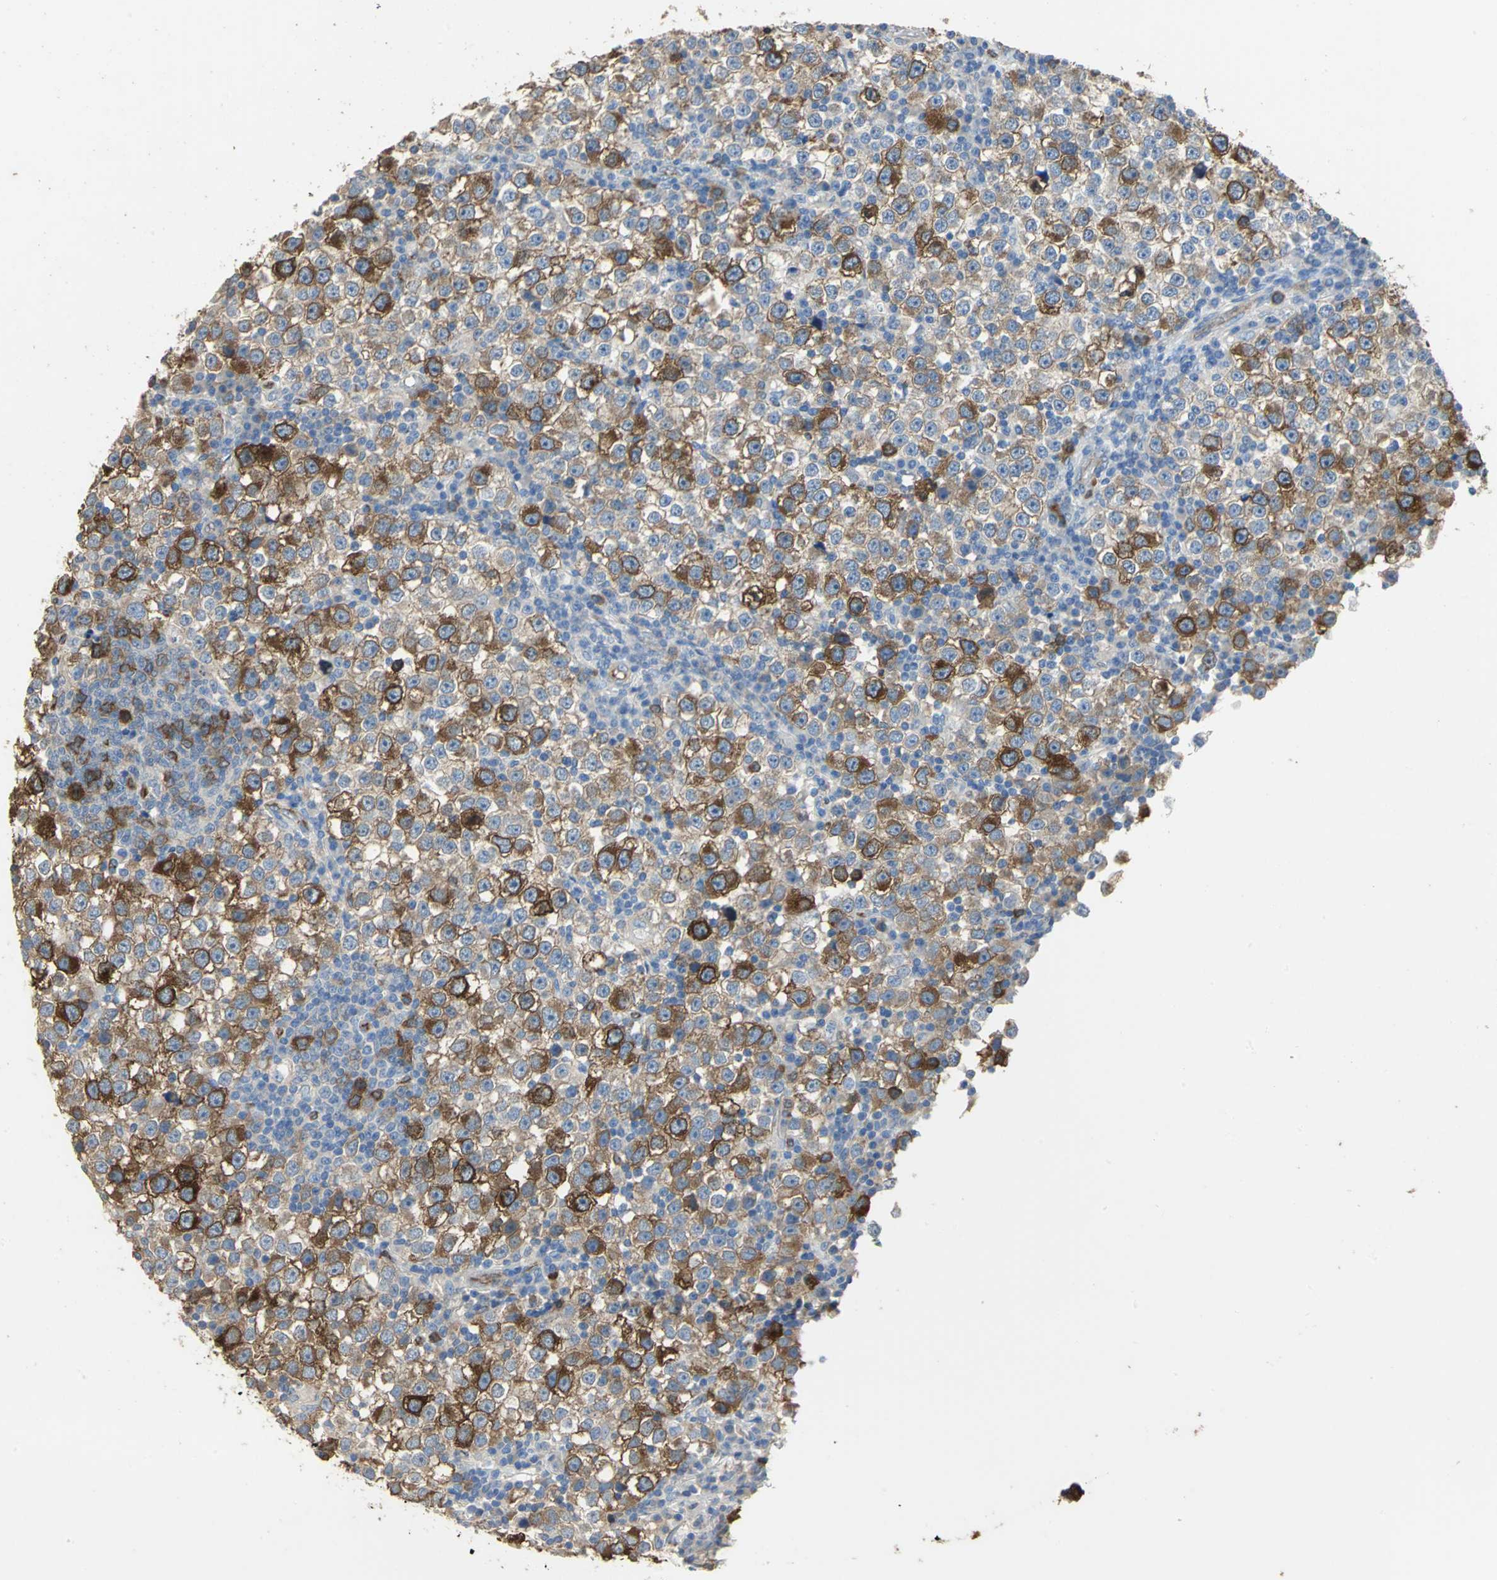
{"staining": {"intensity": "strong", "quantity": ">75%", "location": "cytoplasmic/membranous"}, "tissue": "testis cancer", "cell_type": "Tumor cells", "image_type": "cancer", "snomed": [{"axis": "morphology", "description": "Seminoma, NOS"}, {"axis": "topography", "description": "Testis"}], "caption": "Immunohistochemical staining of seminoma (testis) shows high levels of strong cytoplasmic/membranous expression in about >75% of tumor cells.", "gene": "DLGAP5", "patient": {"sex": "male", "age": 65}}